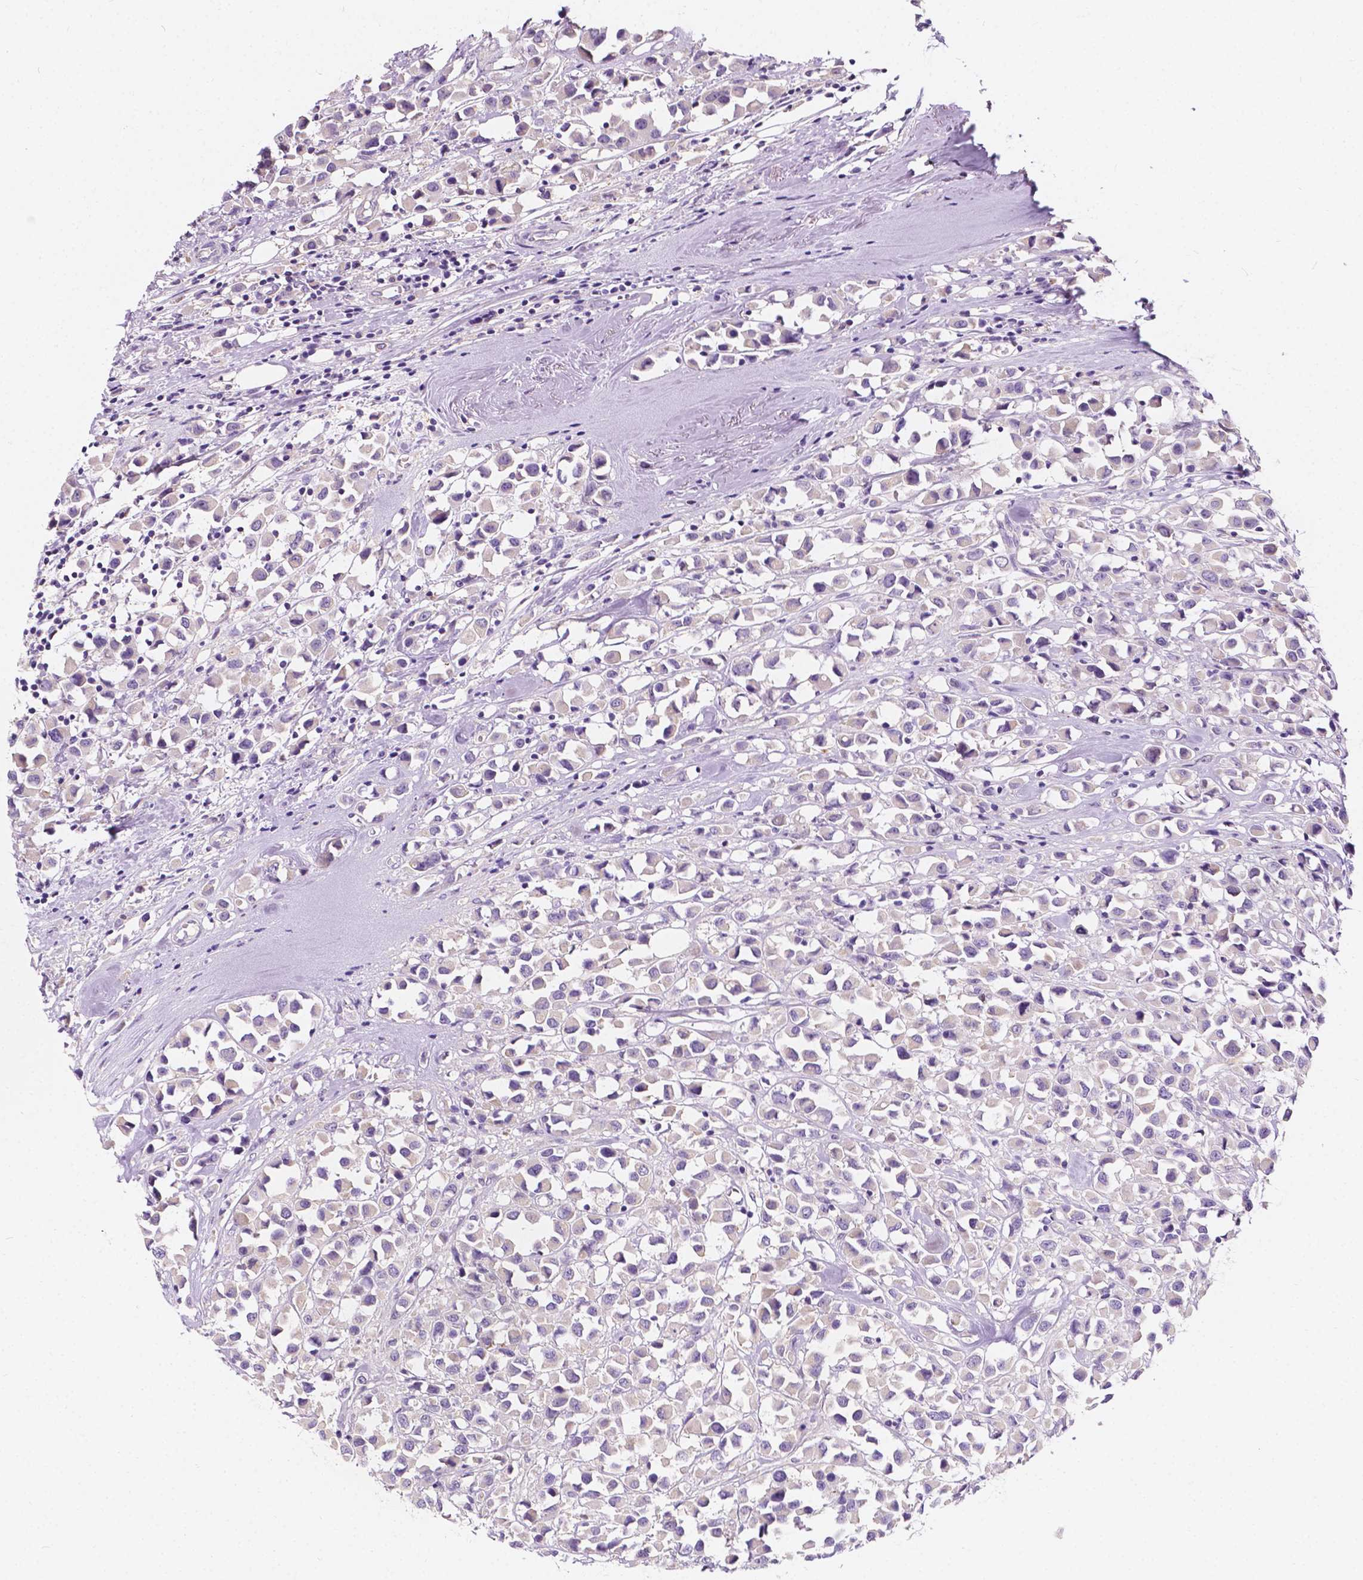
{"staining": {"intensity": "negative", "quantity": "none", "location": "none"}, "tissue": "breast cancer", "cell_type": "Tumor cells", "image_type": "cancer", "snomed": [{"axis": "morphology", "description": "Duct carcinoma"}, {"axis": "topography", "description": "Breast"}], "caption": "Human intraductal carcinoma (breast) stained for a protein using immunohistochemistry (IHC) shows no staining in tumor cells.", "gene": "SIRT2", "patient": {"sex": "female", "age": 61}}